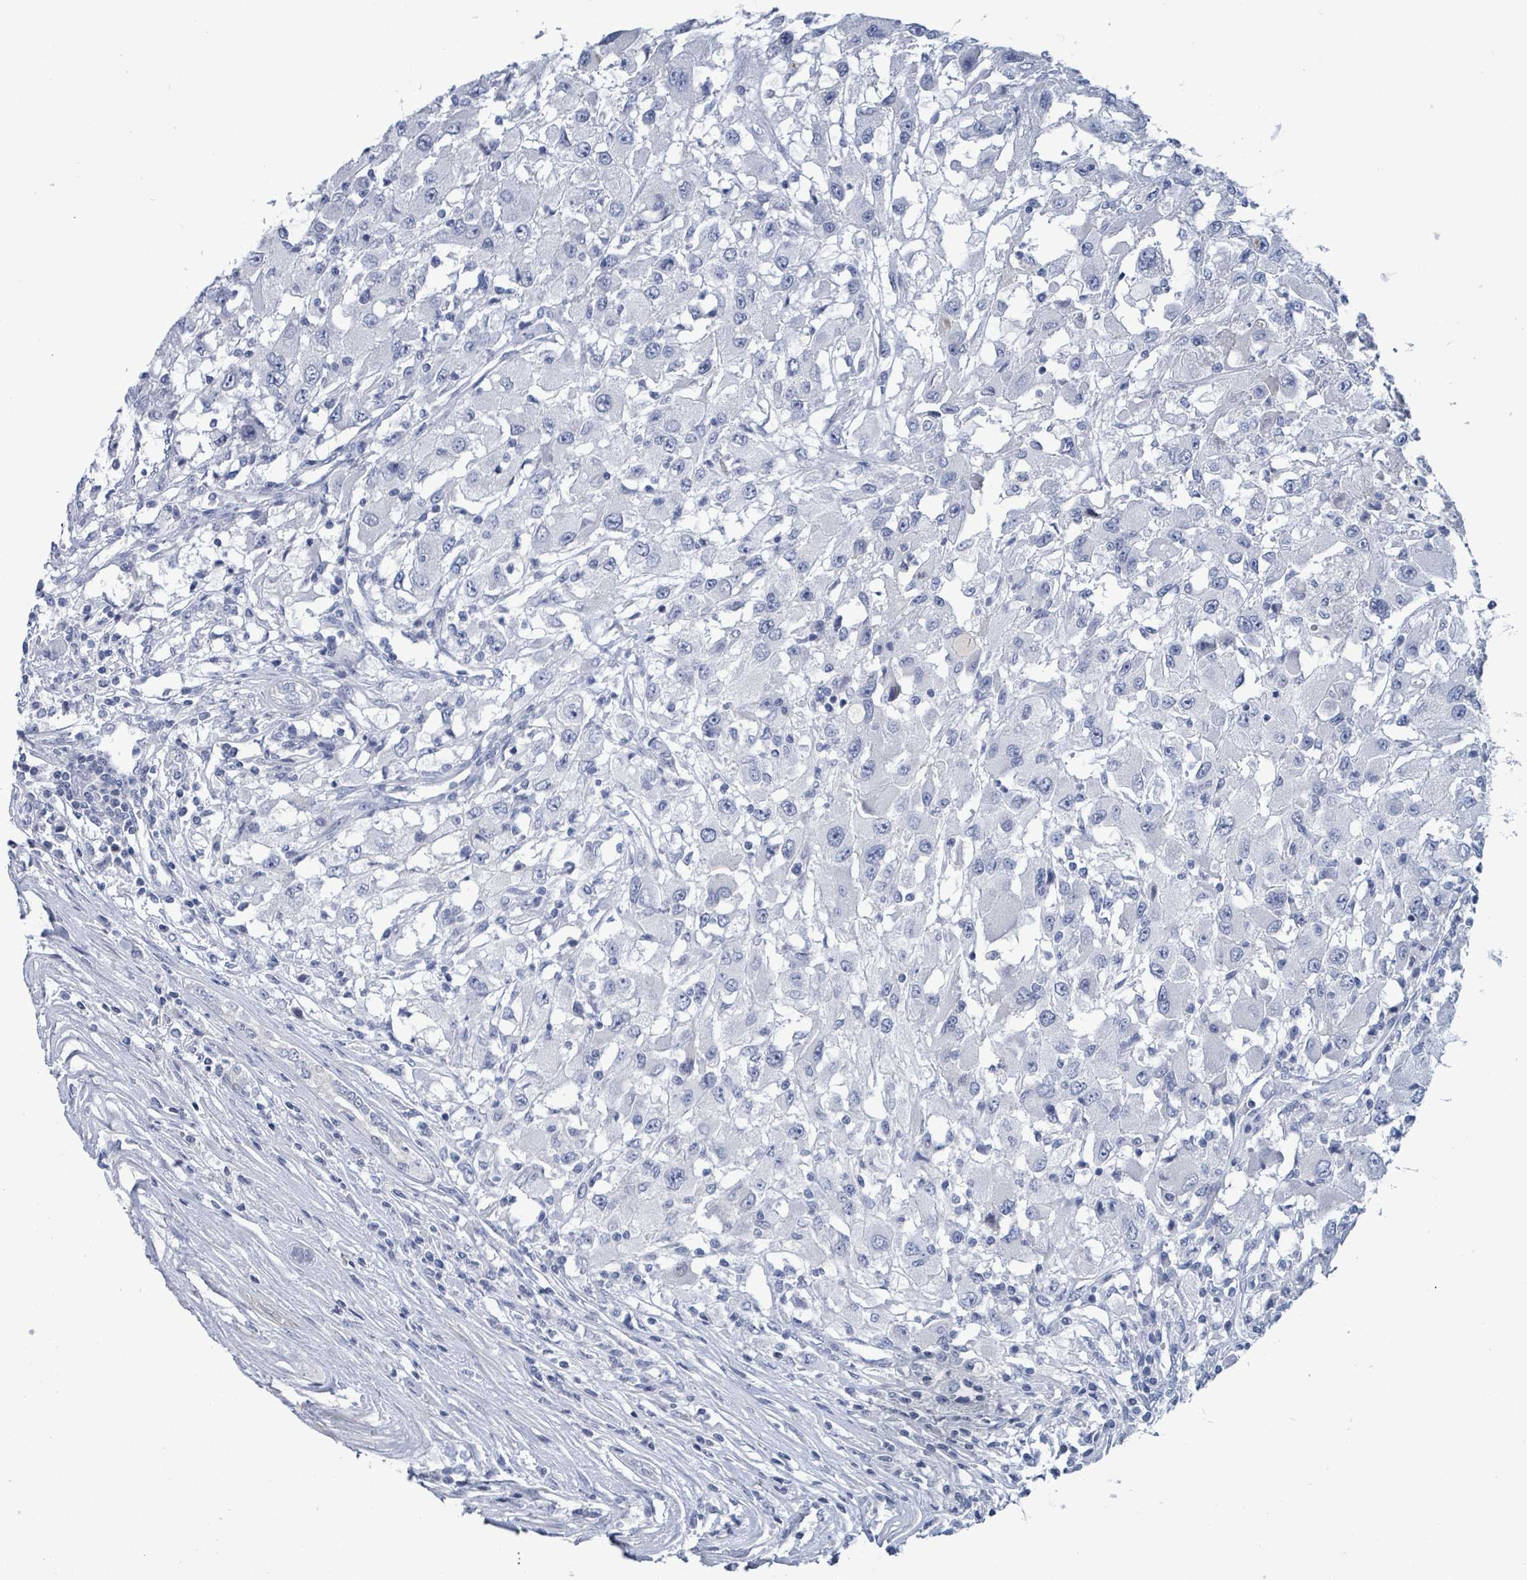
{"staining": {"intensity": "negative", "quantity": "none", "location": "none"}, "tissue": "renal cancer", "cell_type": "Tumor cells", "image_type": "cancer", "snomed": [{"axis": "morphology", "description": "Adenocarcinoma, NOS"}, {"axis": "topography", "description": "Kidney"}], "caption": "A micrograph of human renal adenocarcinoma is negative for staining in tumor cells.", "gene": "NTN3", "patient": {"sex": "female", "age": 67}}